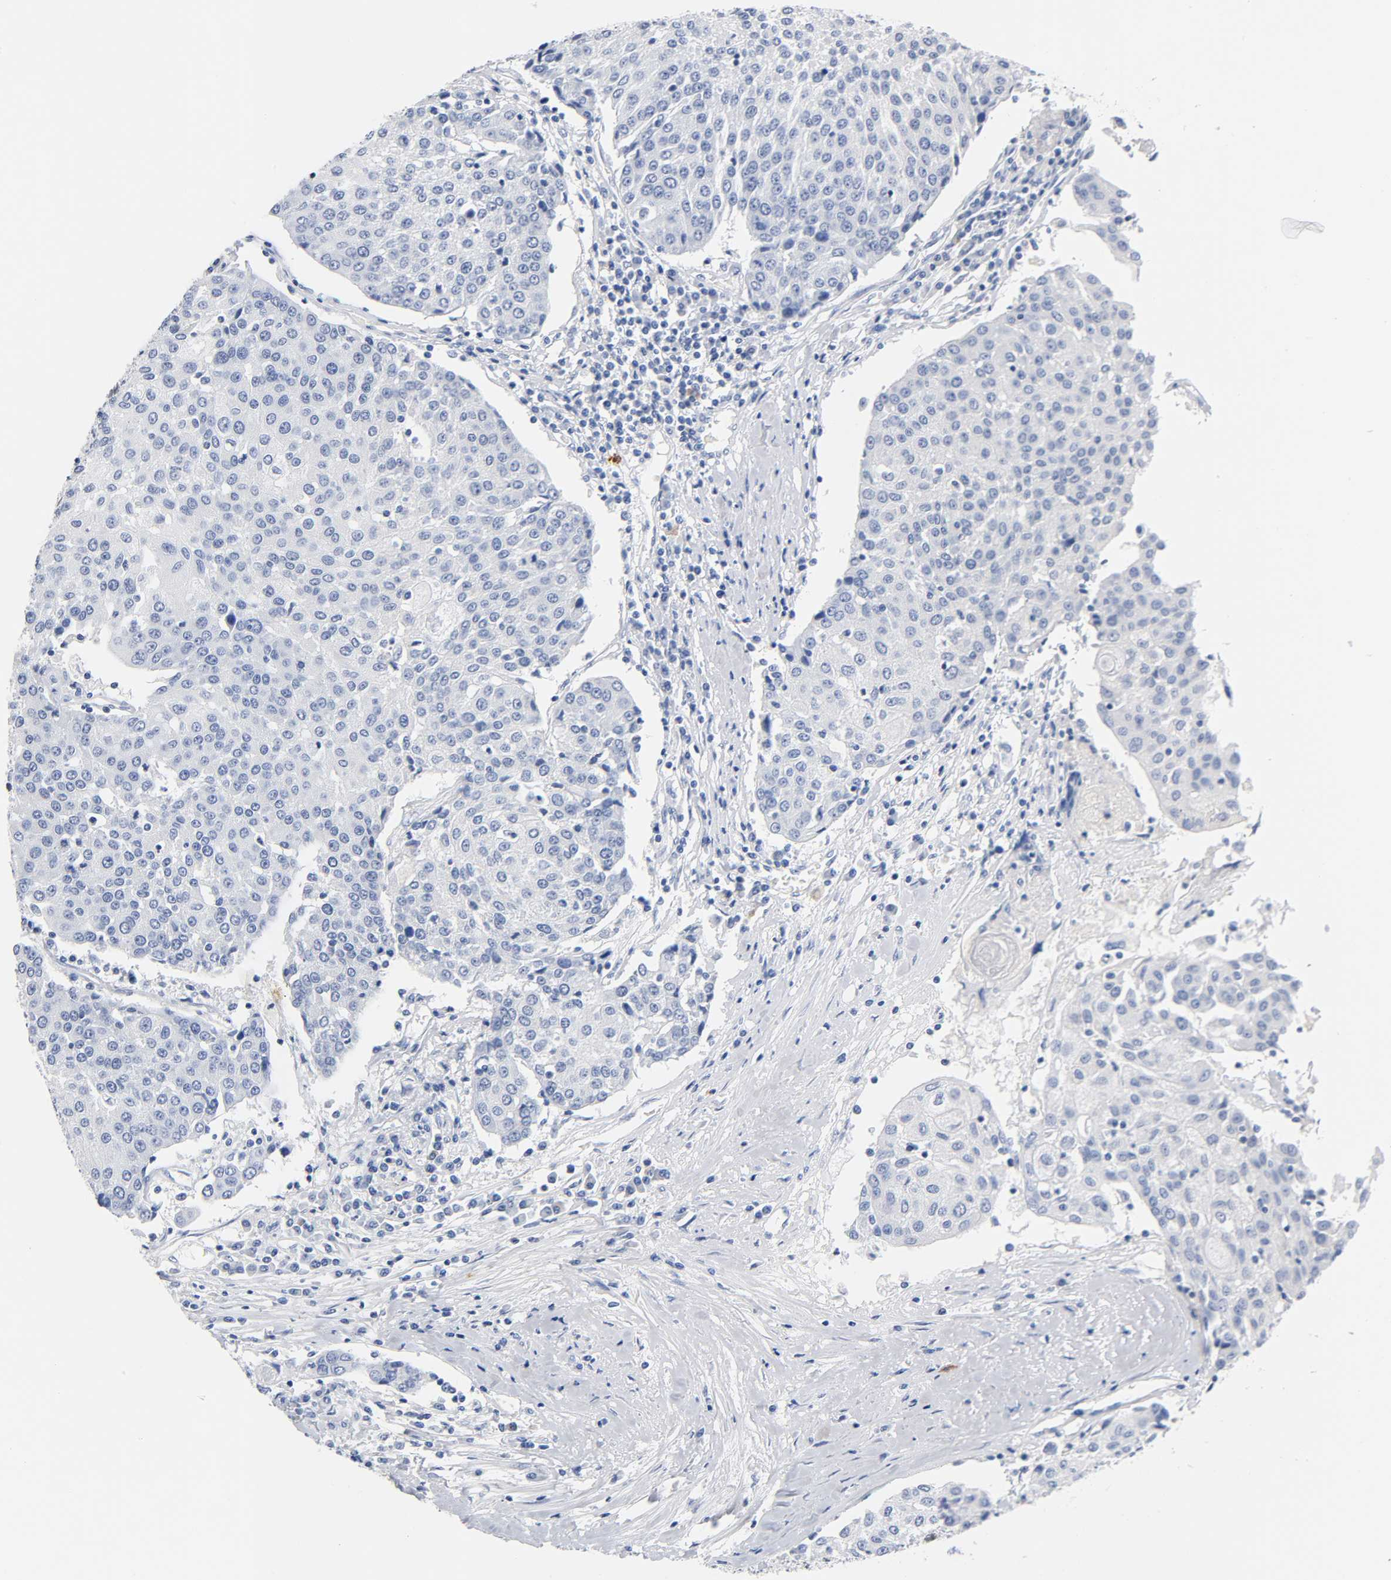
{"staining": {"intensity": "negative", "quantity": "none", "location": "none"}, "tissue": "urothelial cancer", "cell_type": "Tumor cells", "image_type": "cancer", "snomed": [{"axis": "morphology", "description": "Urothelial carcinoma, High grade"}, {"axis": "topography", "description": "Urinary bladder"}], "caption": "There is no significant expression in tumor cells of urothelial cancer. (DAB (3,3'-diaminobenzidine) immunohistochemistry visualized using brightfield microscopy, high magnification).", "gene": "NAB2", "patient": {"sex": "female", "age": 85}}